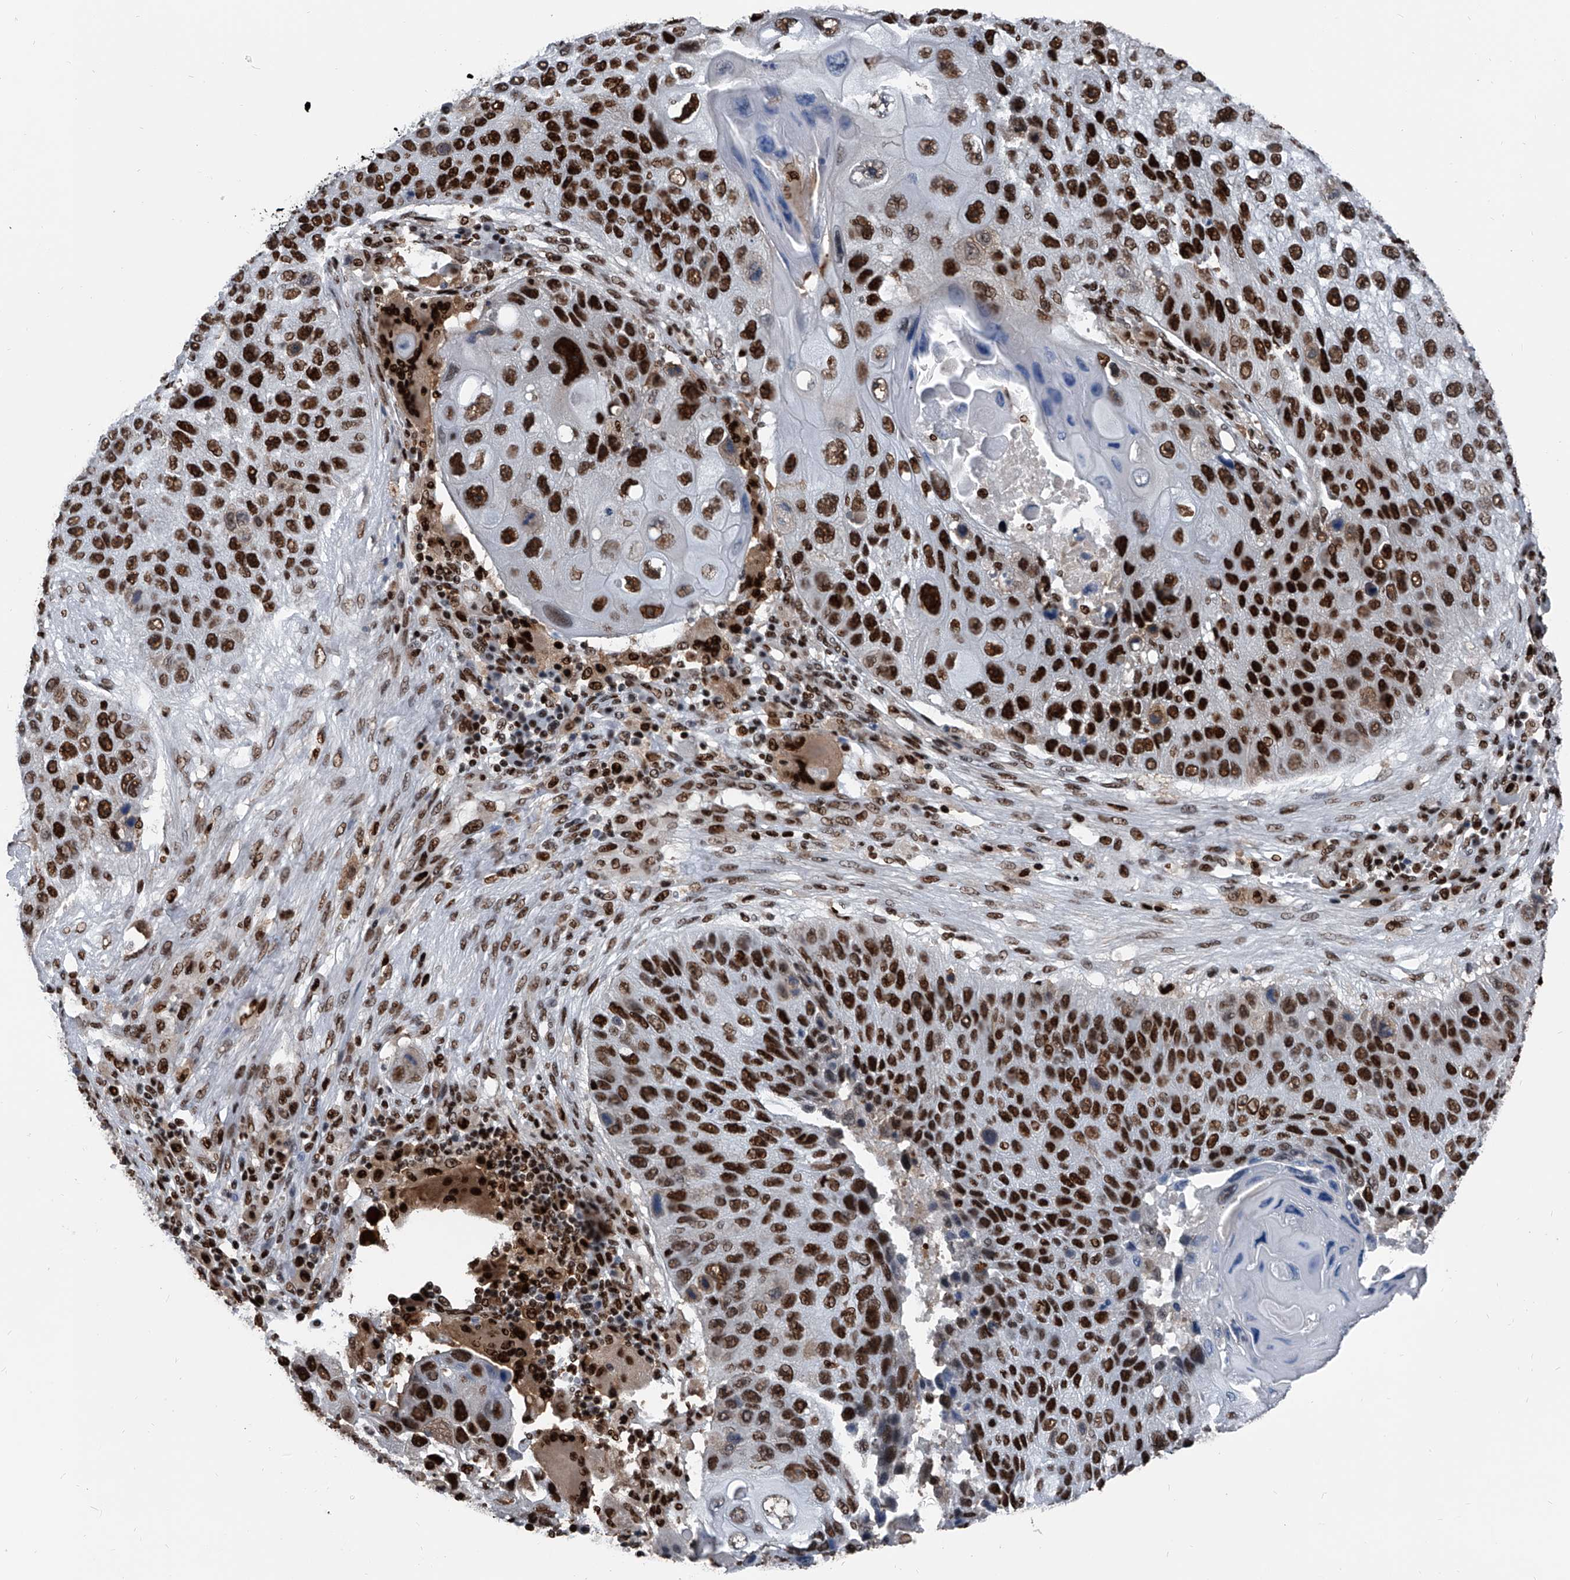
{"staining": {"intensity": "strong", "quantity": ">75%", "location": "nuclear"}, "tissue": "lung cancer", "cell_type": "Tumor cells", "image_type": "cancer", "snomed": [{"axis": "morphology", "description": "Squamous cell carcinoma, NOS"}, {"axis": "topography", "description": "Lung"}], "caption": "IHC (DAB (3,3'-diaminobenzidine)) staining of human lung cancer (squamous cell carcinoma) displays strong nuclear protein staining in approximately >75% of tumor cells.", "gene": "FKBP5", "patient": {"sex": "male", "age": 61}}